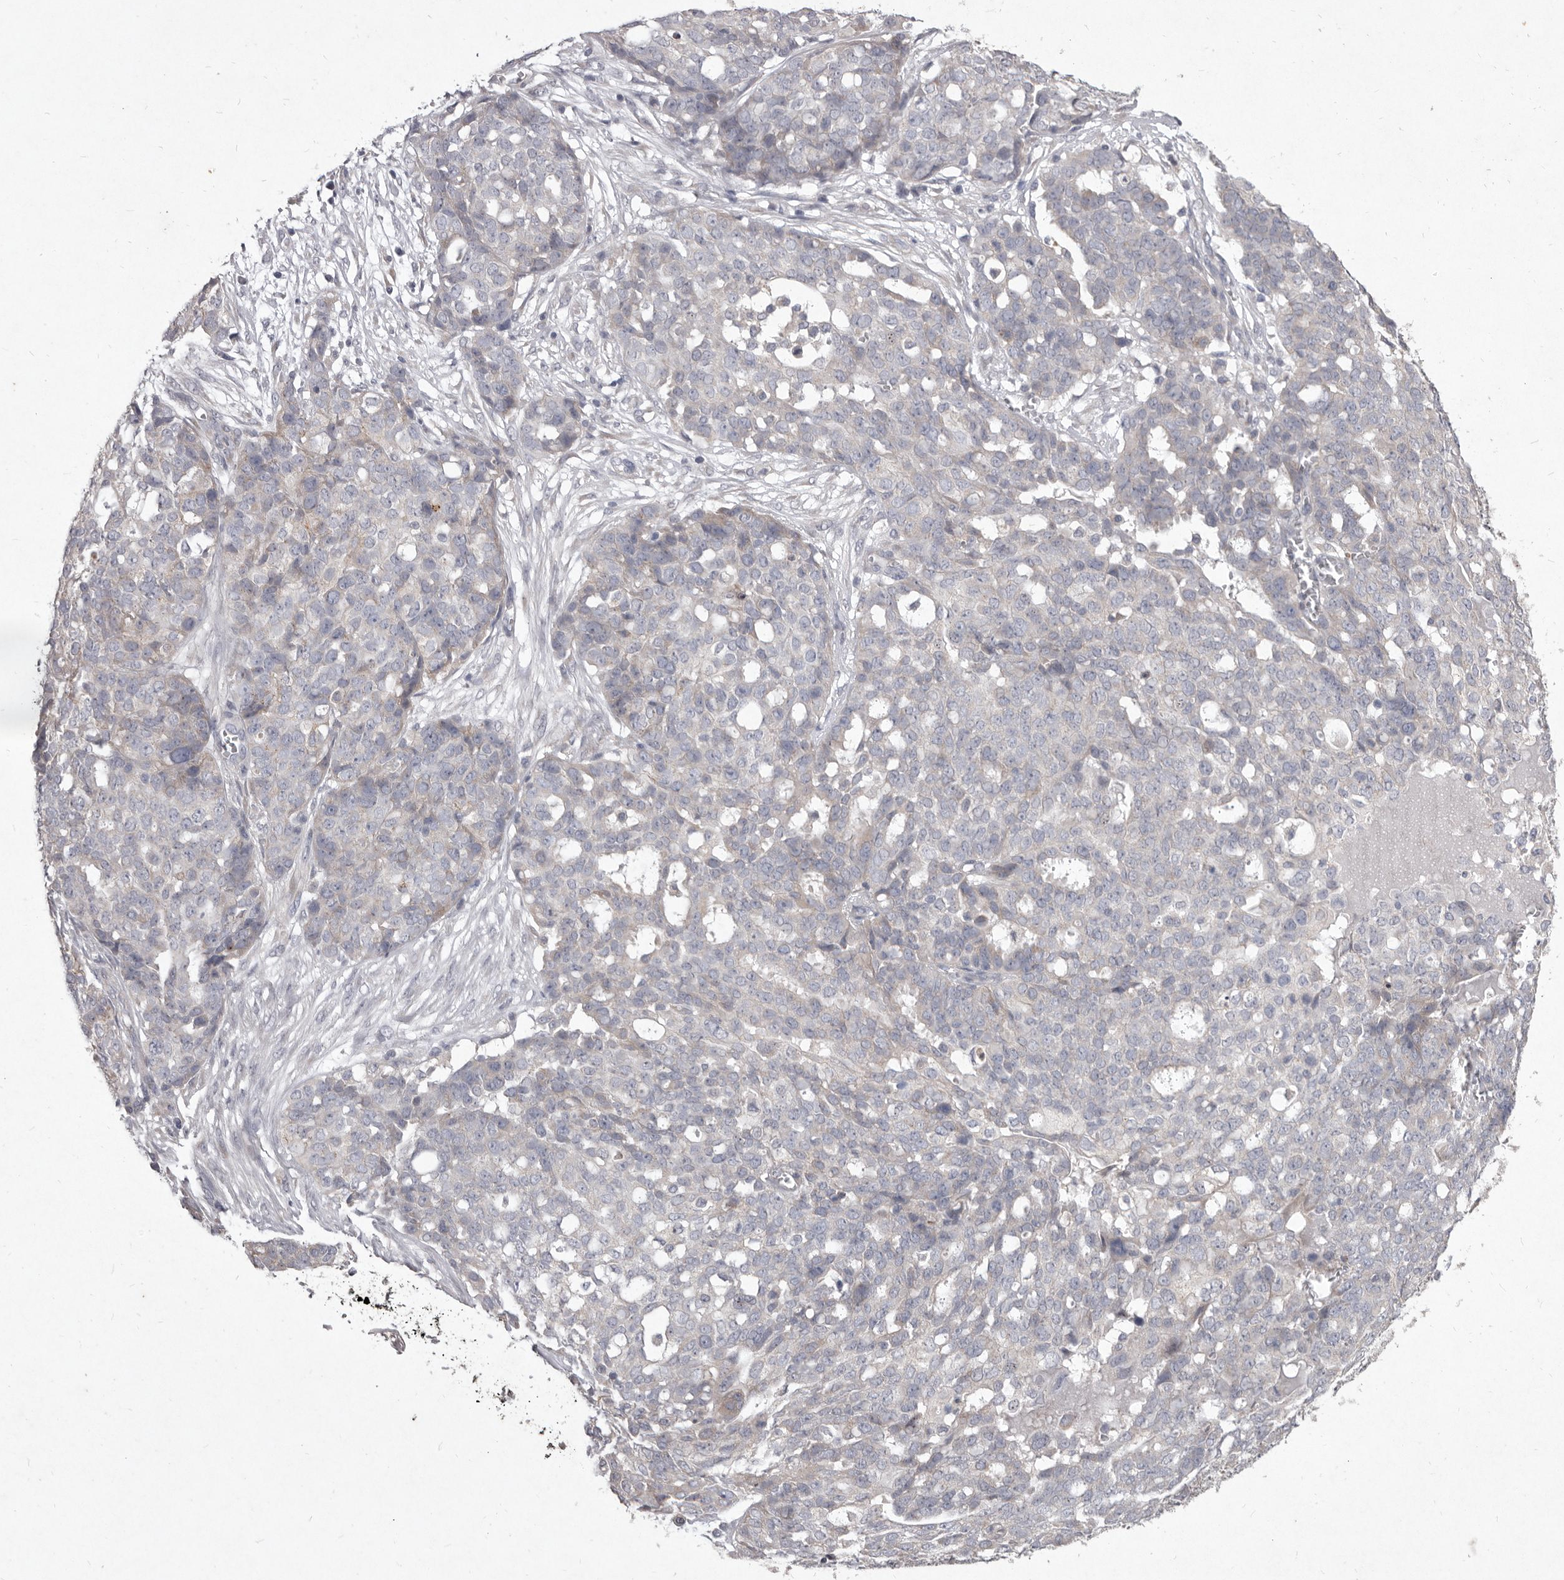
{"staining": {"intensity": "negative", "quantity": "none", "location": "none"}, "tissue": "ovarian cancer", "cell_type": "Tumor cells", "image_type": "cancer", "snomed": [{"axis": "morphology", "description": "Cystadenocarcinoma, serous, NOS"}, {"axis": "topography", "description": "Soft tissue"}, {"axis": "topography", "description": "Ovary"}], "caption": "The immunohistochemistry micrograph has no significant expression in tumor cells of ovarian cancer tissue.", "gene": "P2RX6", "patient": {"sex": "female", "age": 57}}